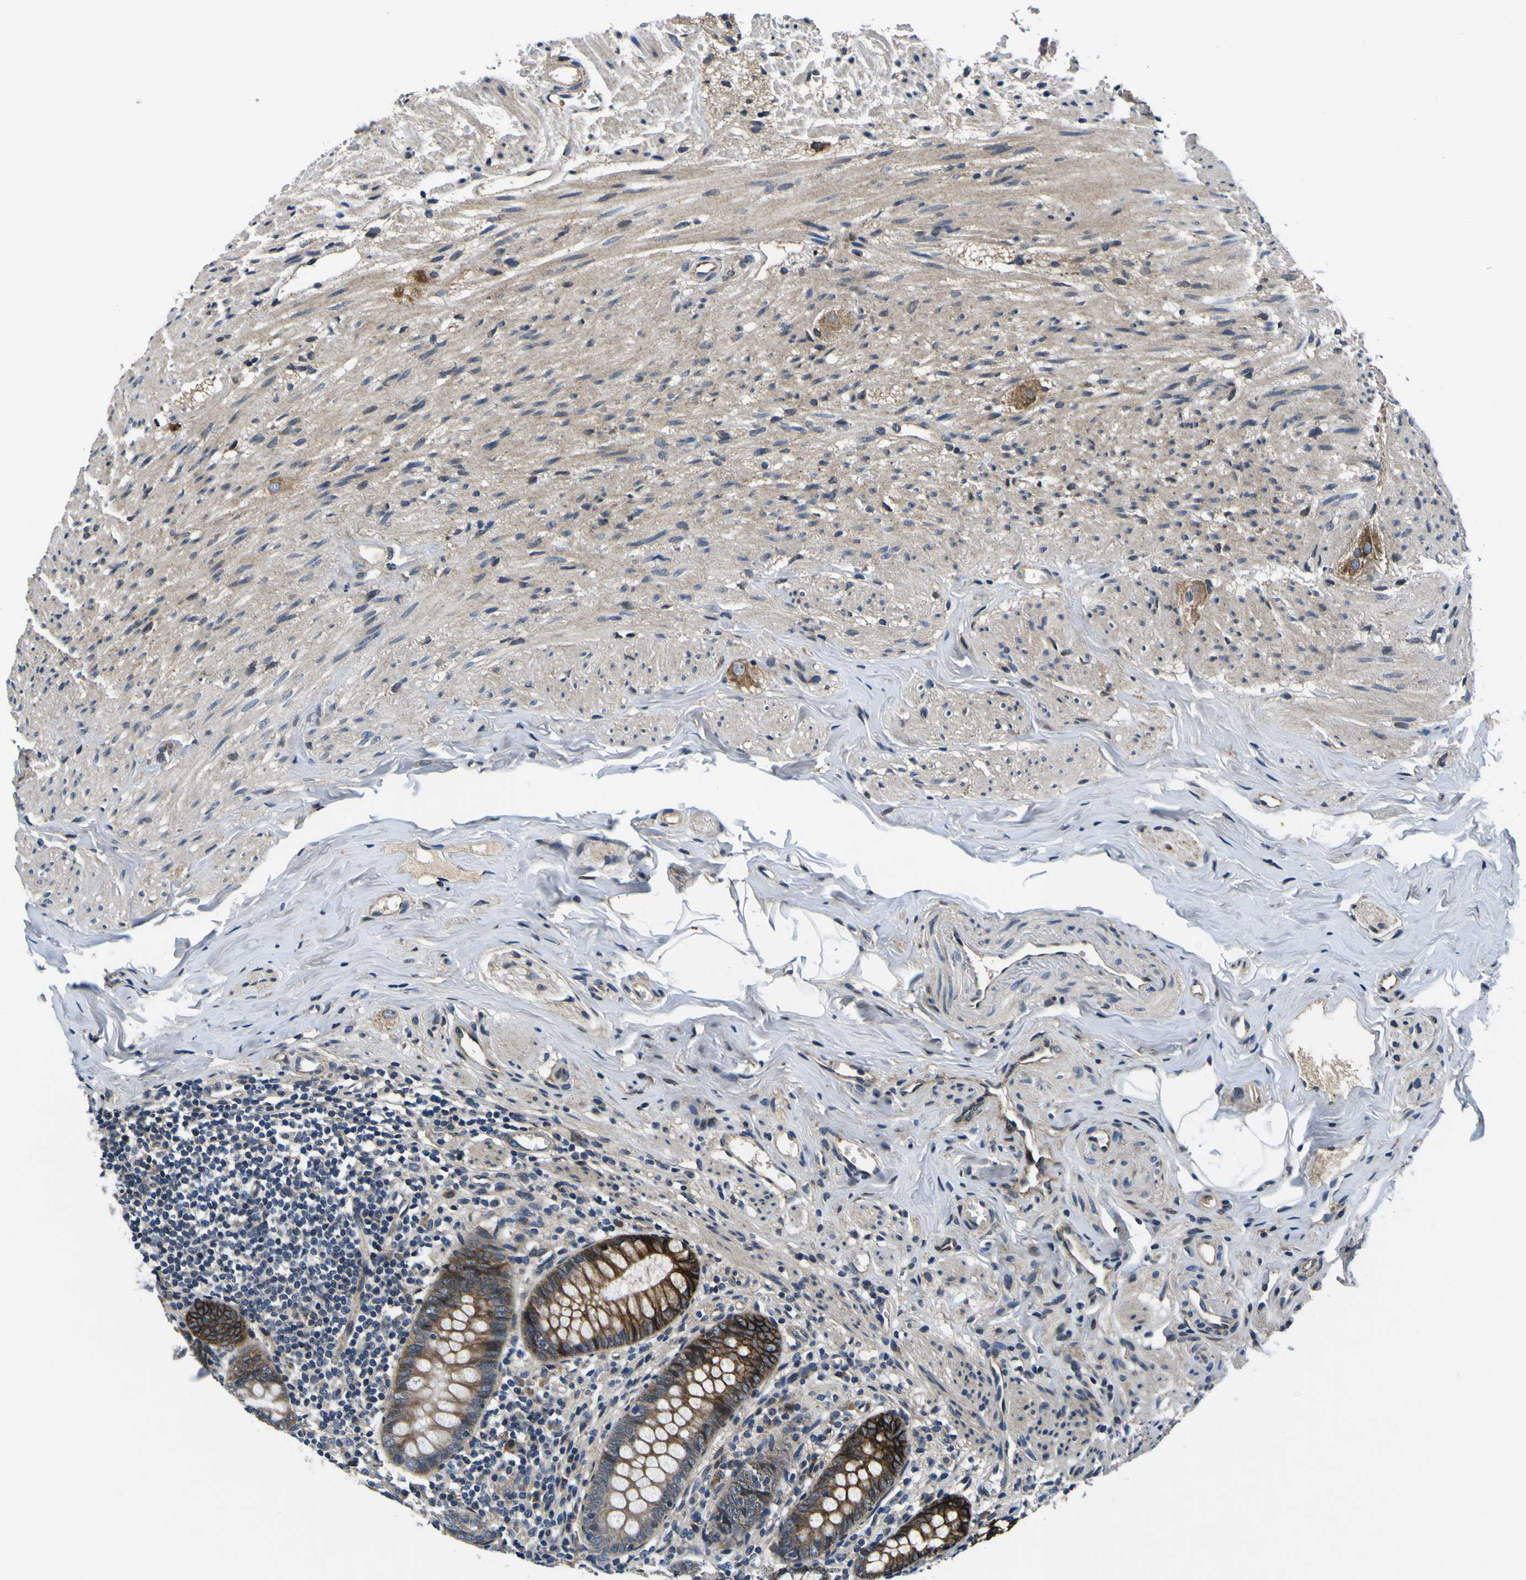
{"staining": {"intensity": "strong", "quantity": "25%-75%", "location": "cytoplasmic/membranous"}, "tissue": "appendix", "cell_type": "Glandular cells", "image_type": "normal", "snomed": [{"axis": "morphology", "description": "Normal tissue, NOS"}, {"axis": "topography", "description": "Appendix"}], "caption": "This micrograph shows immunohistochemistry (IHC) staining of benign appendix, with high strong cytoplasmic/membranous staining in approximately 25%-75% of glandular cells.", "gene": "EPHB4", "patient": {"sex": "female", "age": 77}}